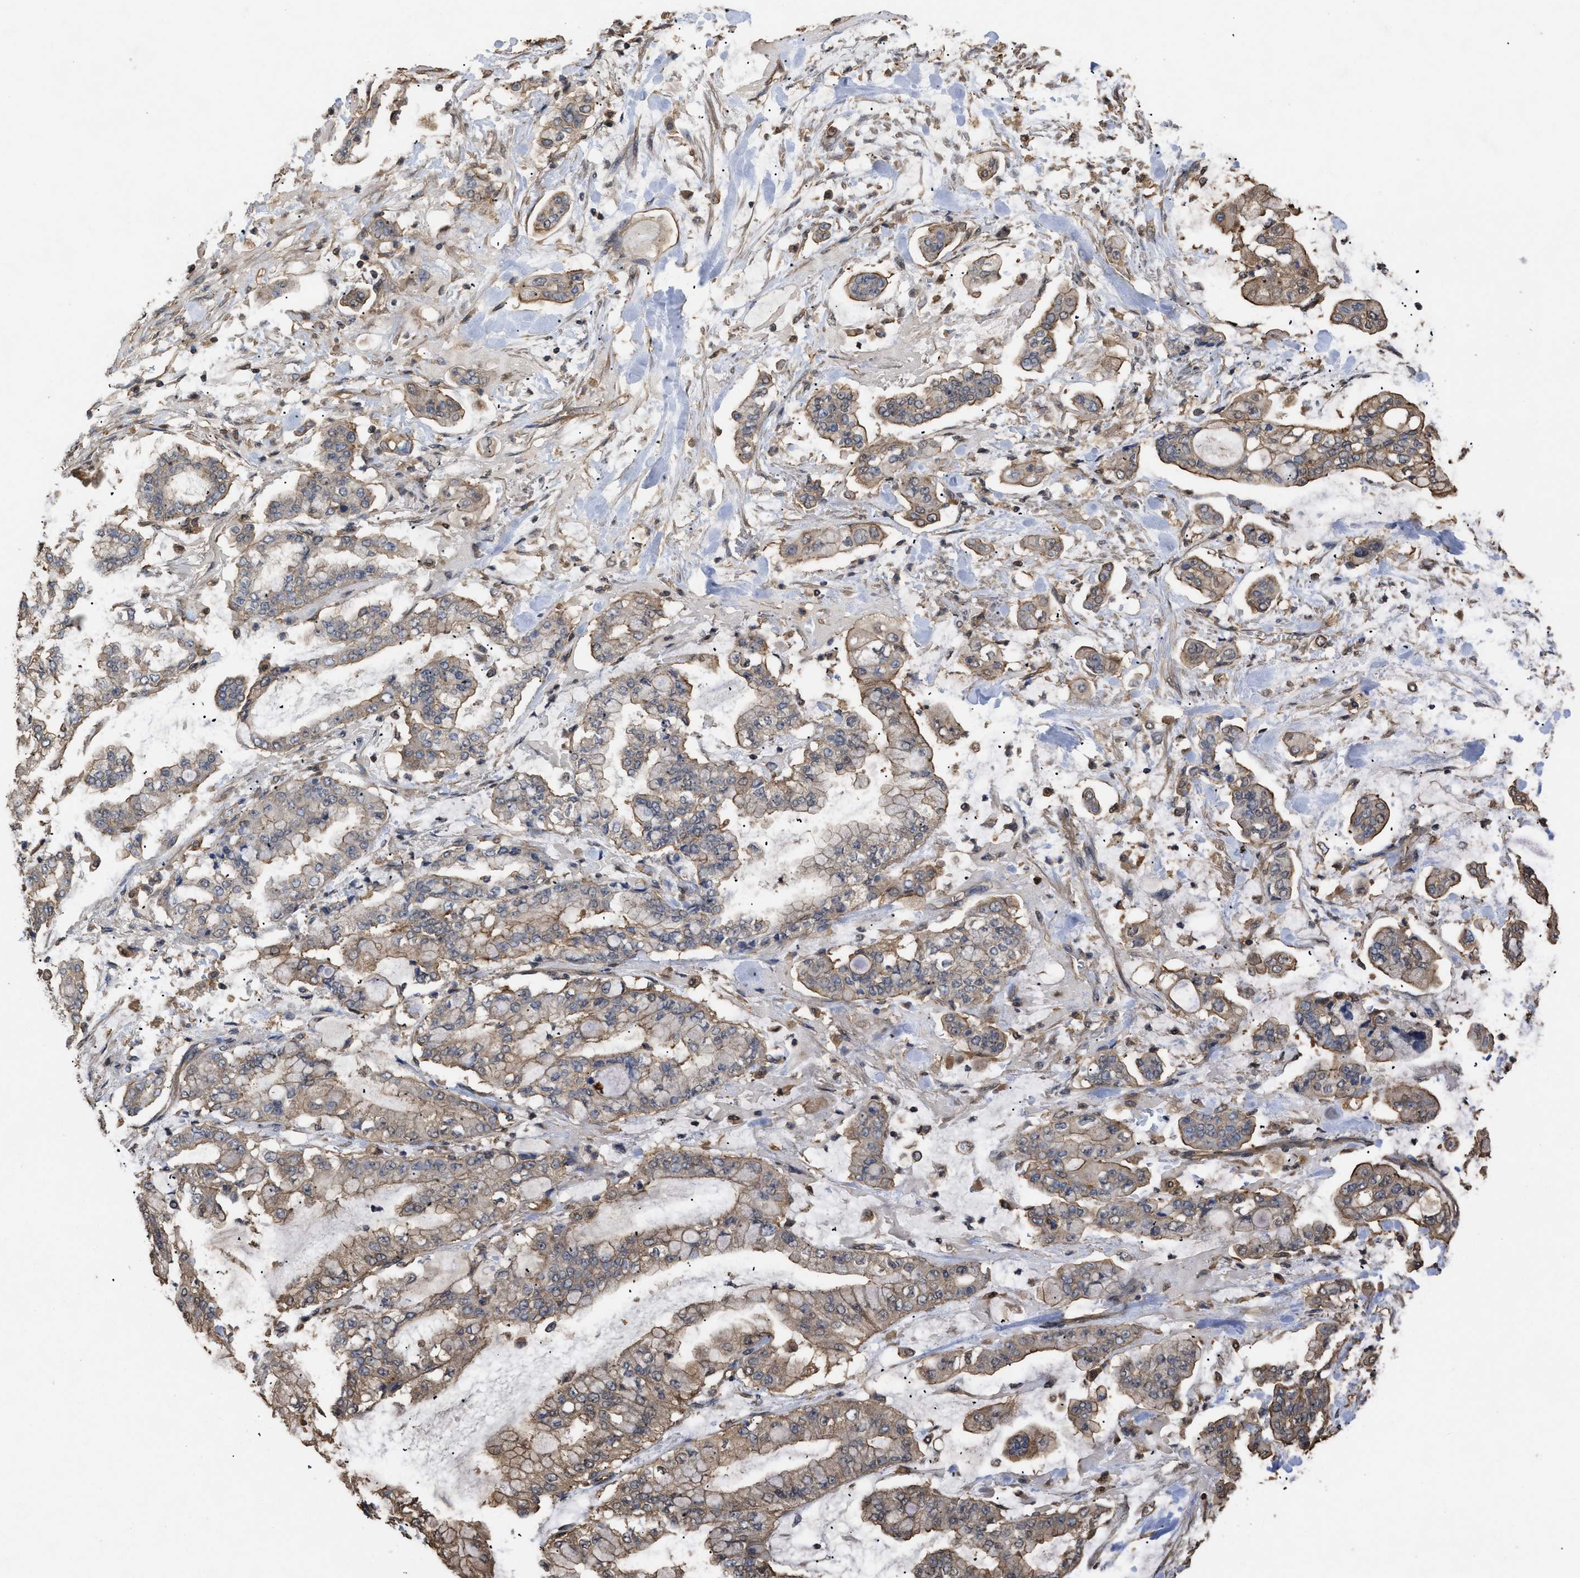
{"staining": {"intensity": "moderate", "quantity": "25%-75%", "location": "cytoplasmic/membranous"}, "tissue": "stomach cancer", "cell_type": "Tumor cells", "image_type": "cancer", "snomed": [{"axis": "morphology", "description": "Normal tissue, NOS"}, {"axis": "morphology", "description": "Adenocarcinoma, NOS"}, {"axis": "topography", "description": "Stomach, upper"}, {"axis": "topography", "description": "Stomach"}], "caption": "Stomach cancer (adenocarcinoma) stained with a brown dye shows moderate cytoplasmic/membranous positive staining in approximately 25%-75% of tumor cells.", "gene": "CALM1", "patient": {"sex": "male", "age": 76}}